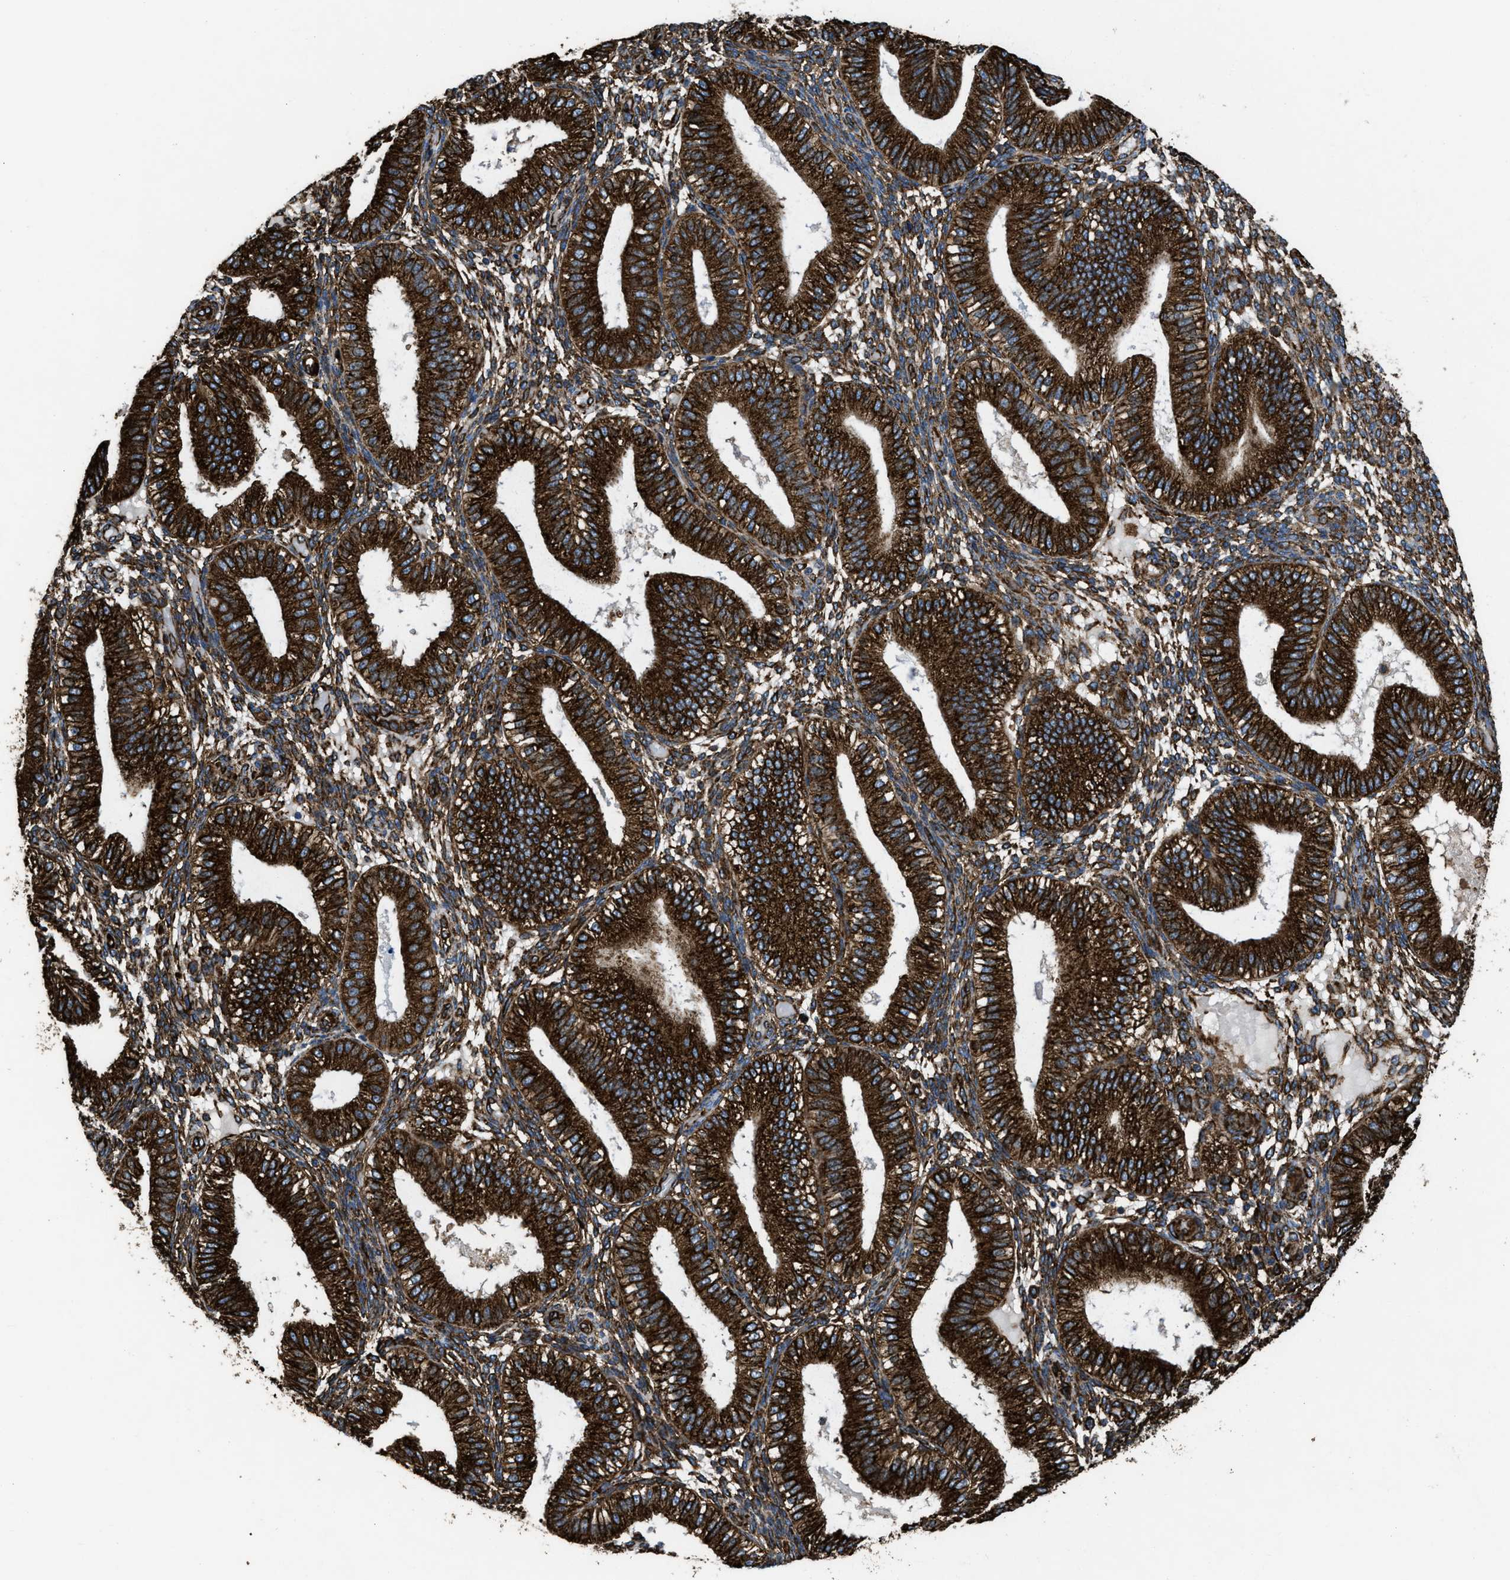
{"staining": {"intensity": "strong", "quantity": "25%-75%", "location": "cytoplasmic/membranous"}, "tissue": "endometrium", "cell_type": "Cells in endometrial stroma", "image_type": "normal", "snomed": [{"axis": "morphology", "description": "Normal tissue, NOS"}, {"axis": "topography", "description": "Endometrium"}], "caption": "Immunohistochemistry (IHC) micrograph of benign human endometrium stained for a protein (brown), which displays high levels of strong cytoplasmic/membranous positivity in about 25%-75% of cells in endometrial stroma.", "gene": "CAPRIN1", "patient": {"sex": "female", "age": 39}}